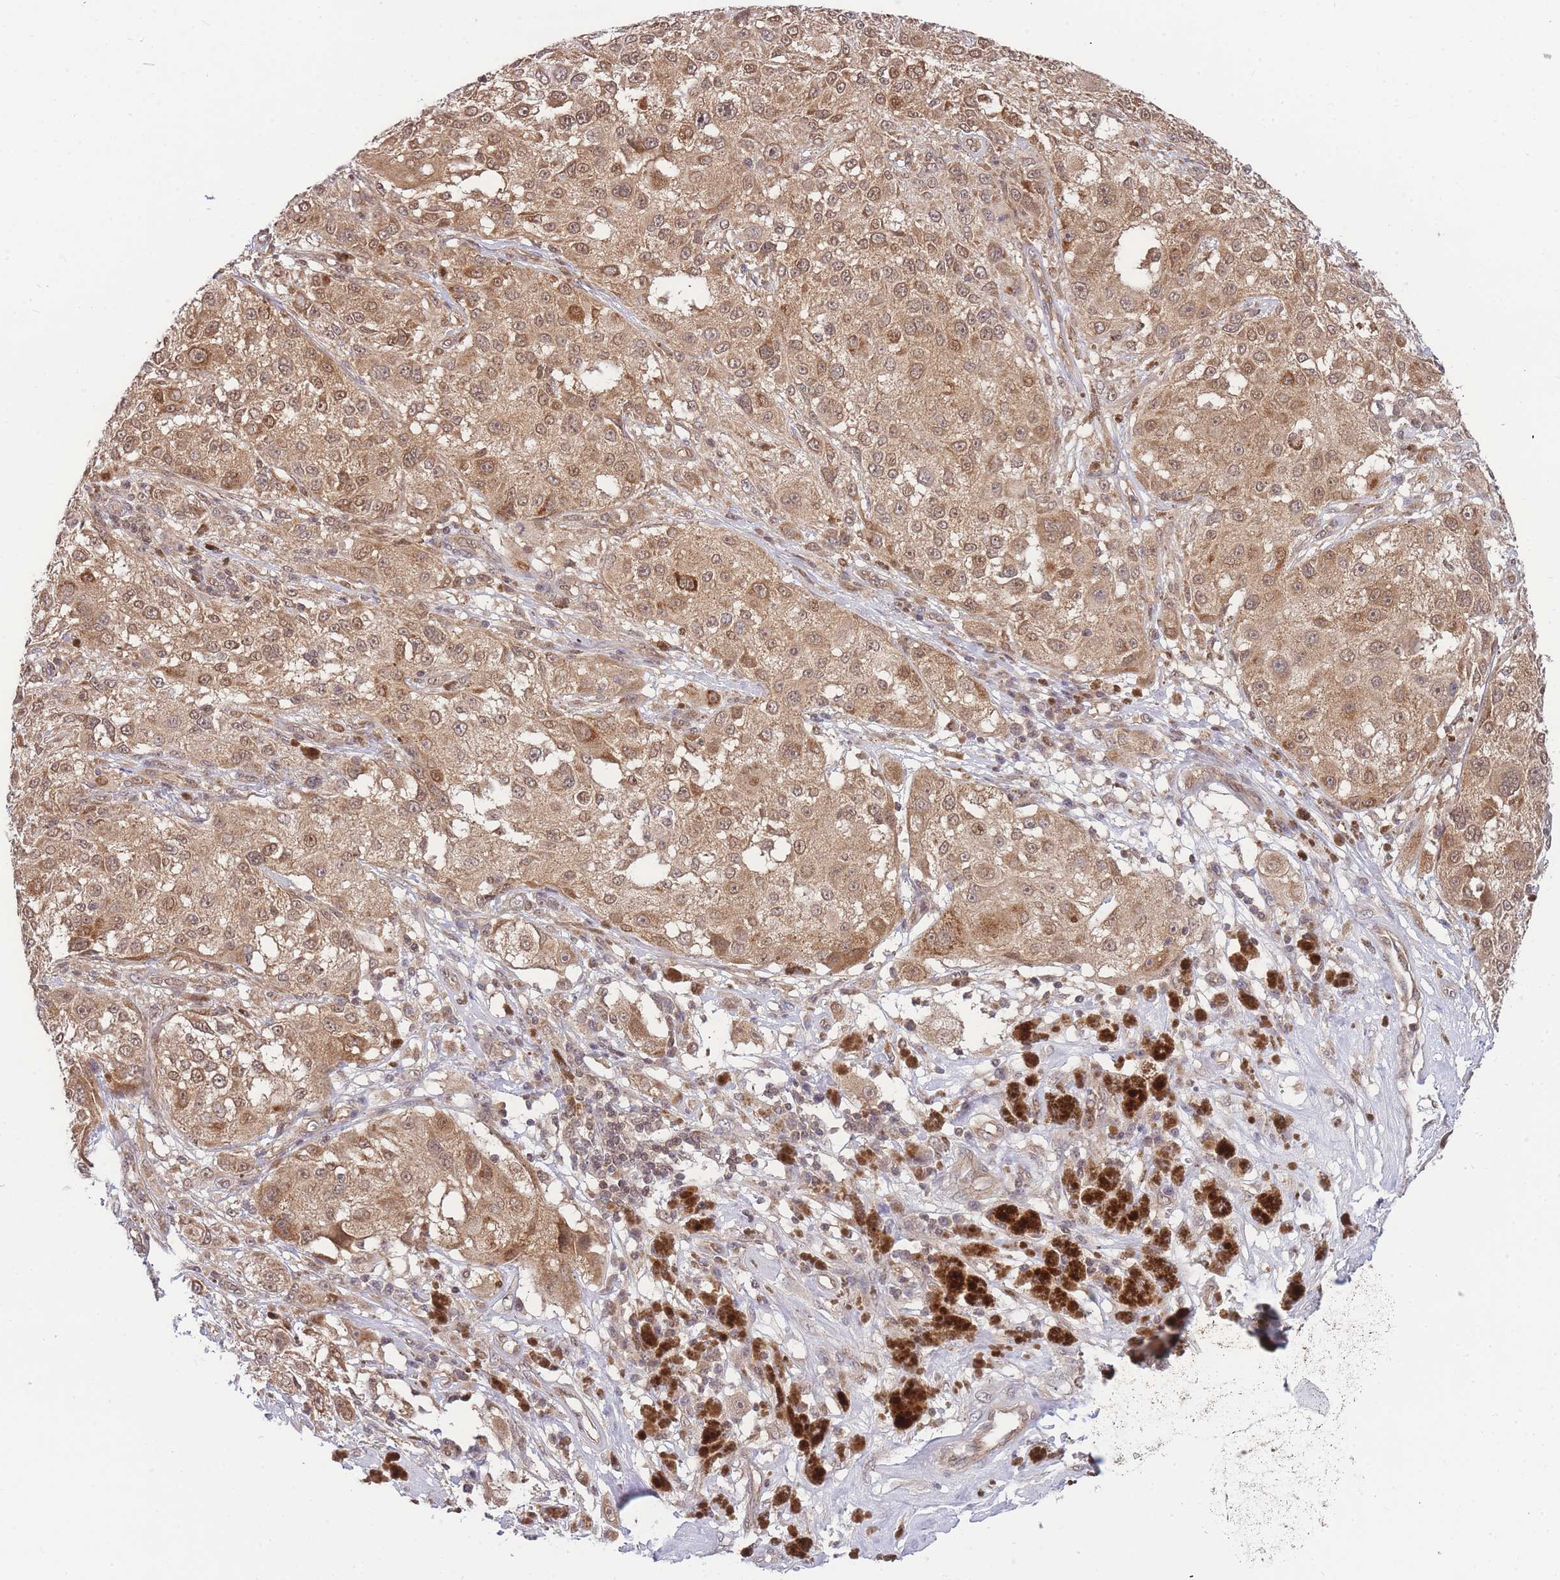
{"staining": {"intensity": "moderate", "quantity": ">75%", "location": "cytoplasmic/membranous,nuclear"}, "tissue": "melanoma", "cell_type": "Tumor cells", "image_type": "cancer", "snomed": [{"axis": "morphology", "description": "Necrosis, NOS"}, {"axis": "morphology", "description": "Malignant melanoma, NOS"}, {"axis": "topography", "description": "Skin"}], "caption": "Immunohistochemistry photomicrograph of neoplastic tissue: malignant melanoma stained using immunohistochemistry reveals medium levels of moderate protein expression localized specifically in the cytoplasmic/membranous and nuclear of tumor cells, appearing as a cytoplasmic/membranous and nuclear brown color.", "gene": "KIAA1191", "patient": {"sex": "female", "age": 87}}